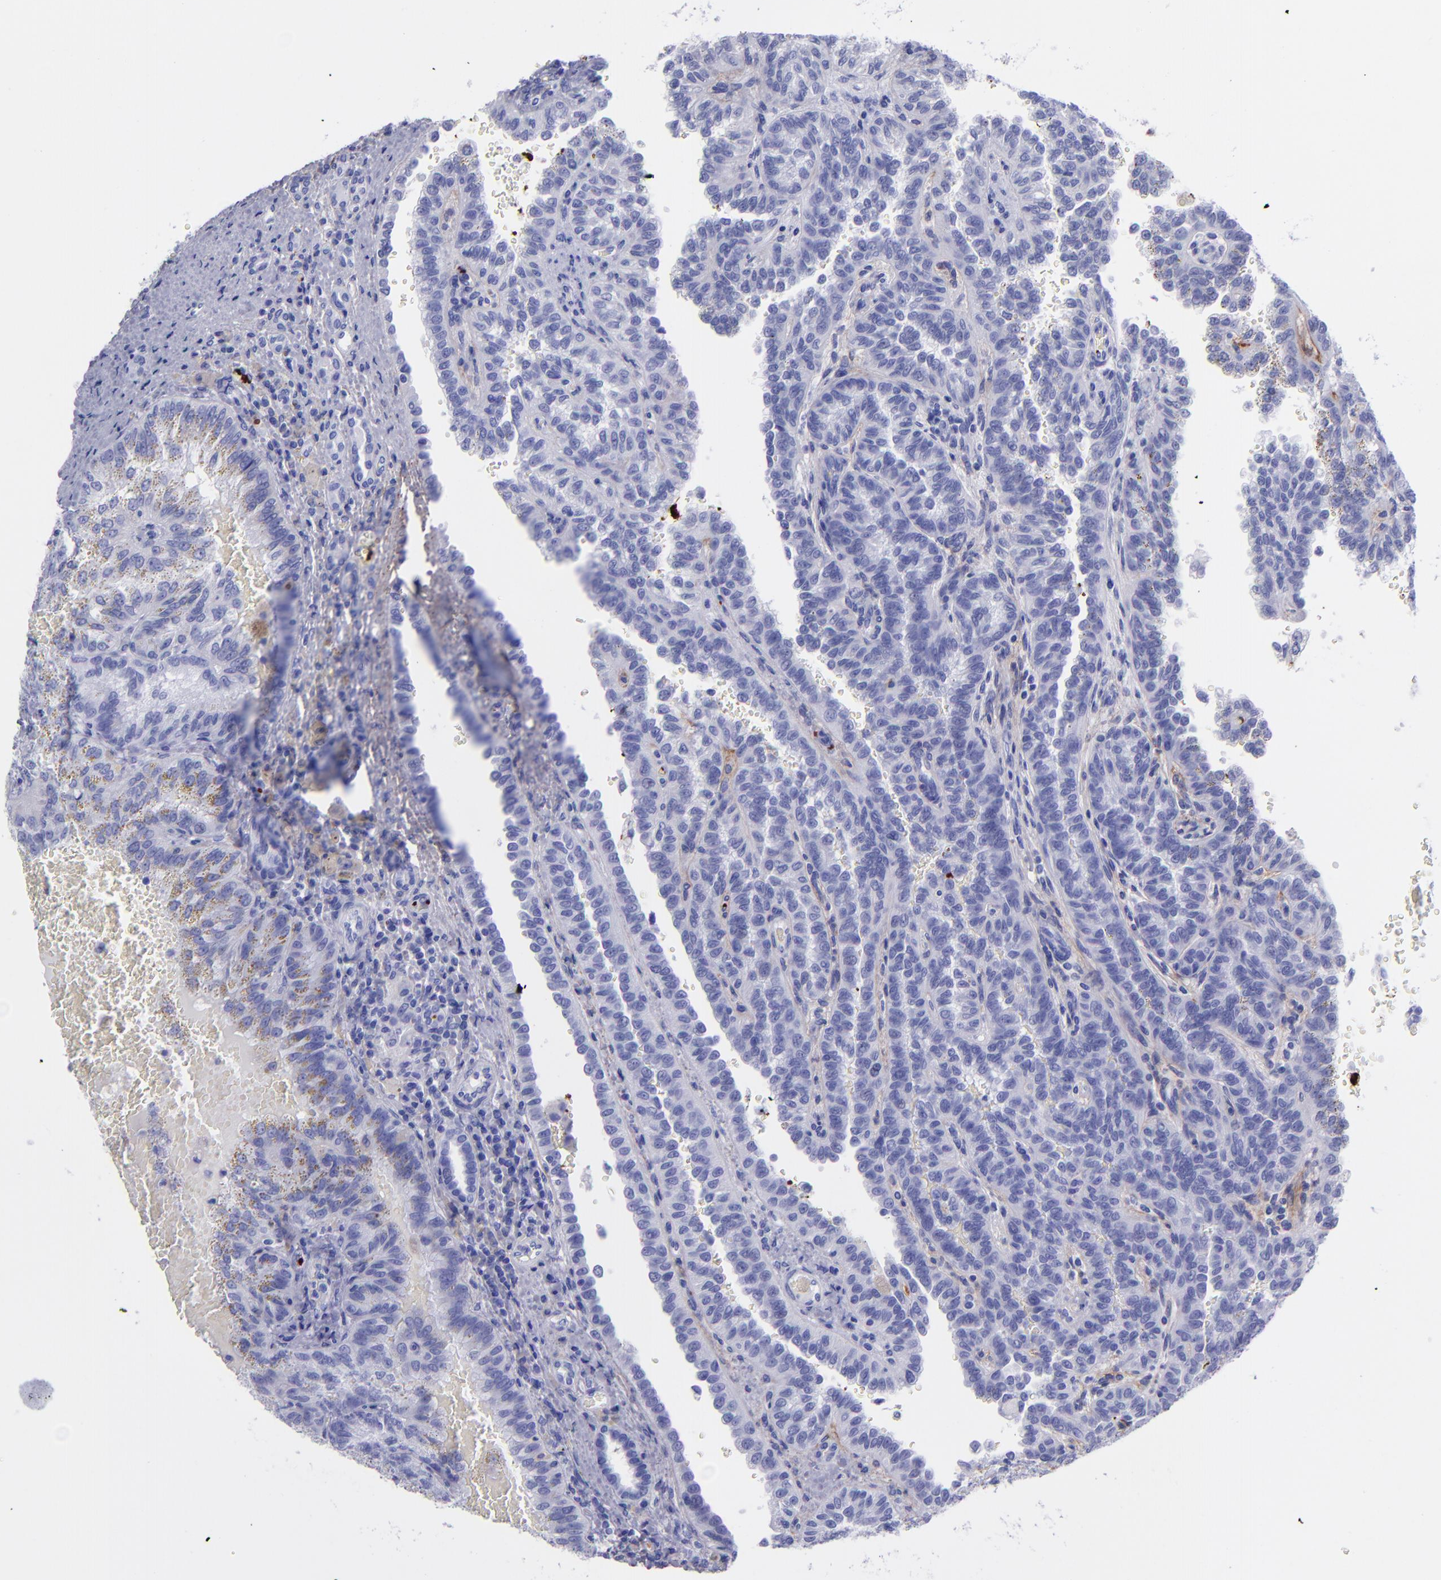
{"staining": {"intensity": "negative", "quantity": "none", "location": "none"}, "tissue": "renal cancer", "cell_type": "Tumor cells", "image_type": "cancer", "snomed": [{"axis": "morphology", "description": "Inflammation, NOS"}, {"axis": "morphology", "description": "Adenocarcinoma, NOS"}, {"axis": "topography", "description": "Kidney"}], "caption": "Tumor cells show no significant positivity in renal adenocarcinoma. (DAB immunohistochemistry, high magnification).", "gene": "EFCAB13", "patient": {"sex": "male", "age": 68}}